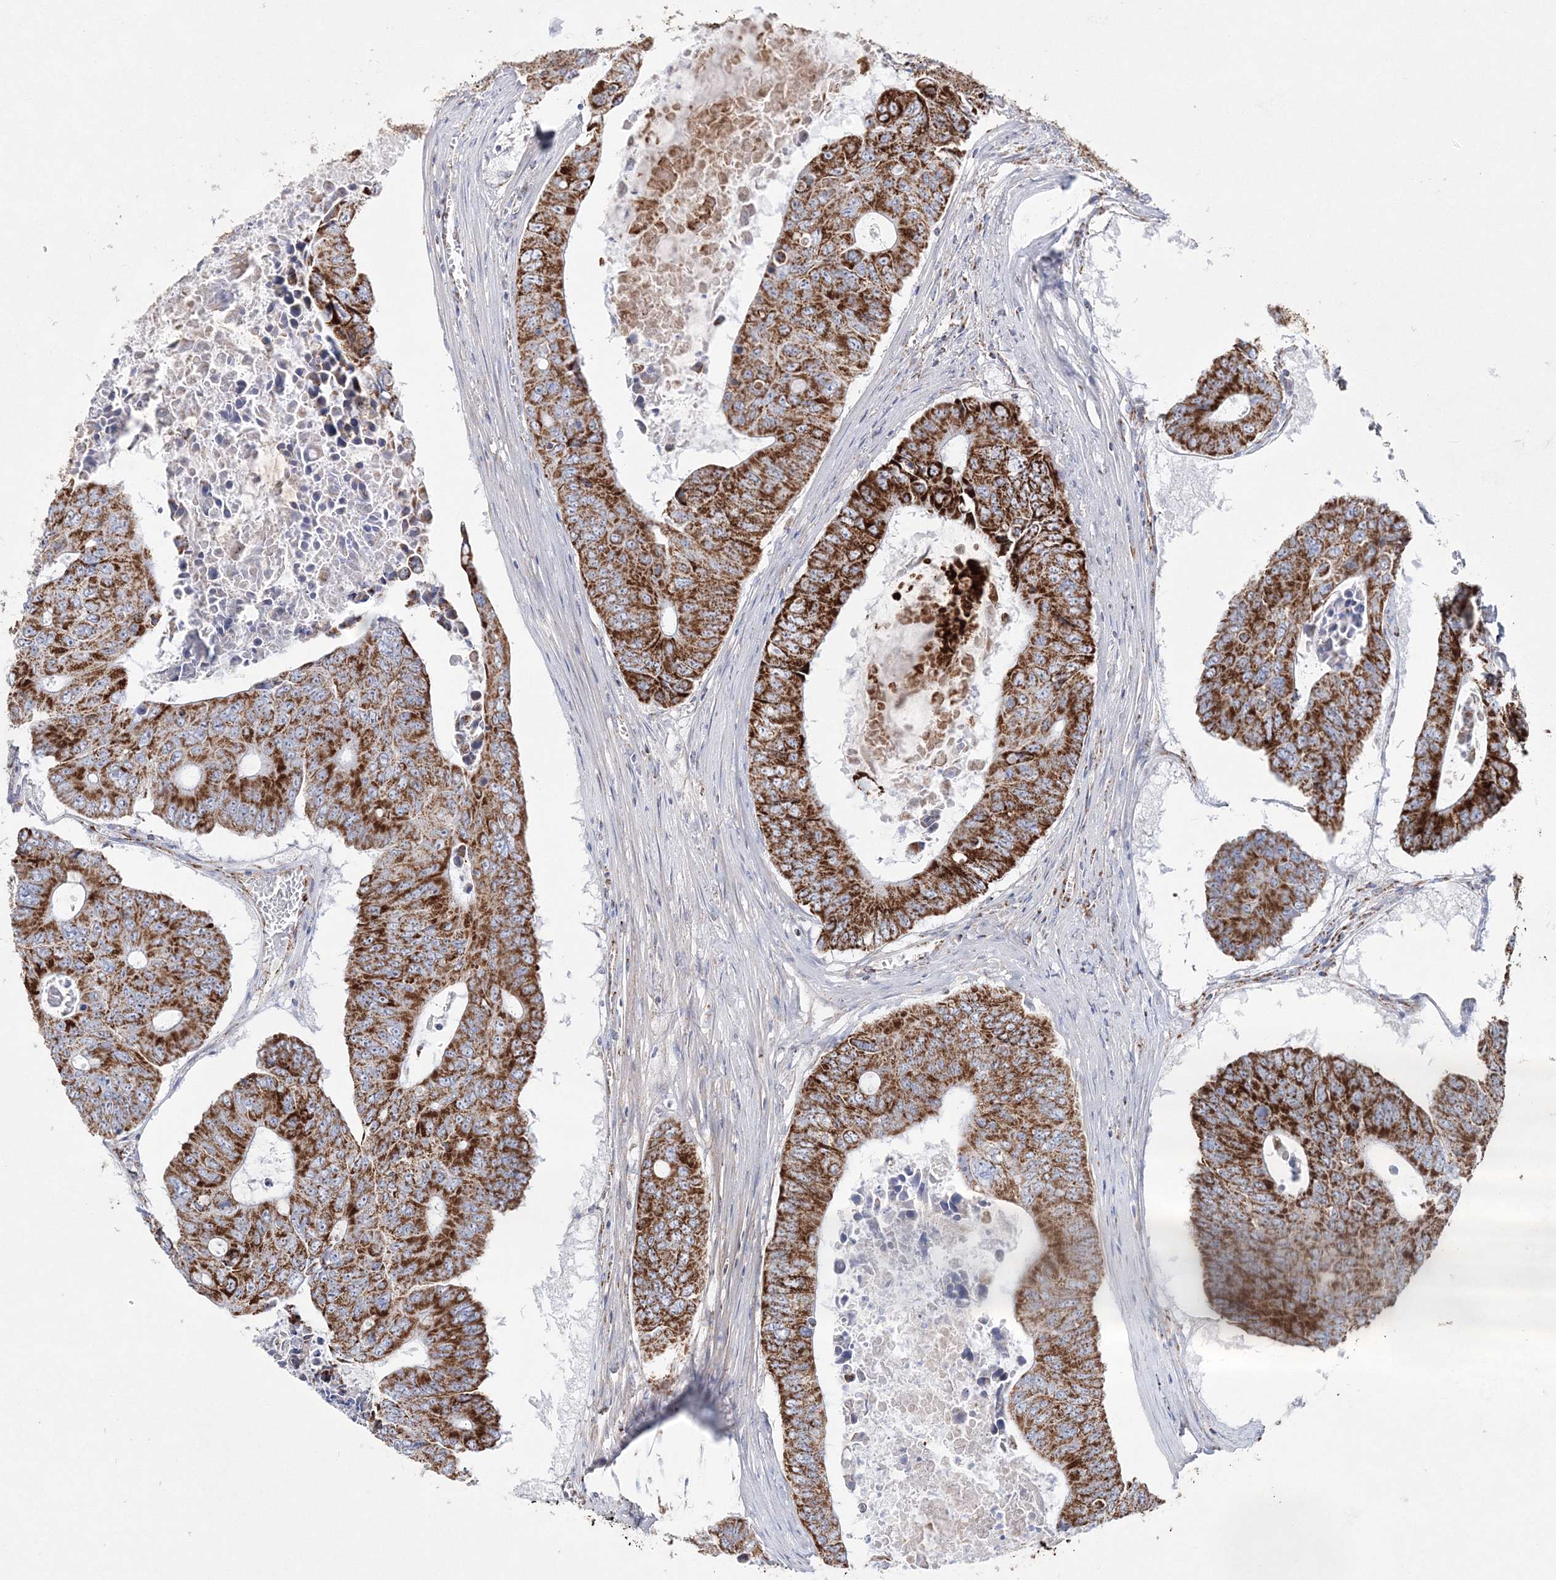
{"staining": {"intensity": "strong", "quantity": ">75%", "location": "cytoplasmic/membranous"}, "tissue": "colorectal cancer", "cell_type": "Tumor cells", "image_type": "cancer", "snomed": [{"axis": "morphology", "description": "Adenocarcinoma, NOS"}, {"axis": "topography", "description": "Colon"}], "caption": "Colorectal cancer (adenocarcinoma) was stained to show a protein in brown. There is high levels of strong cytoplasmic/membranous positivity in approximately >75% of tumor cells.", "gene": "HIBCH", "patient": {"sex": "male", "age": 87}}